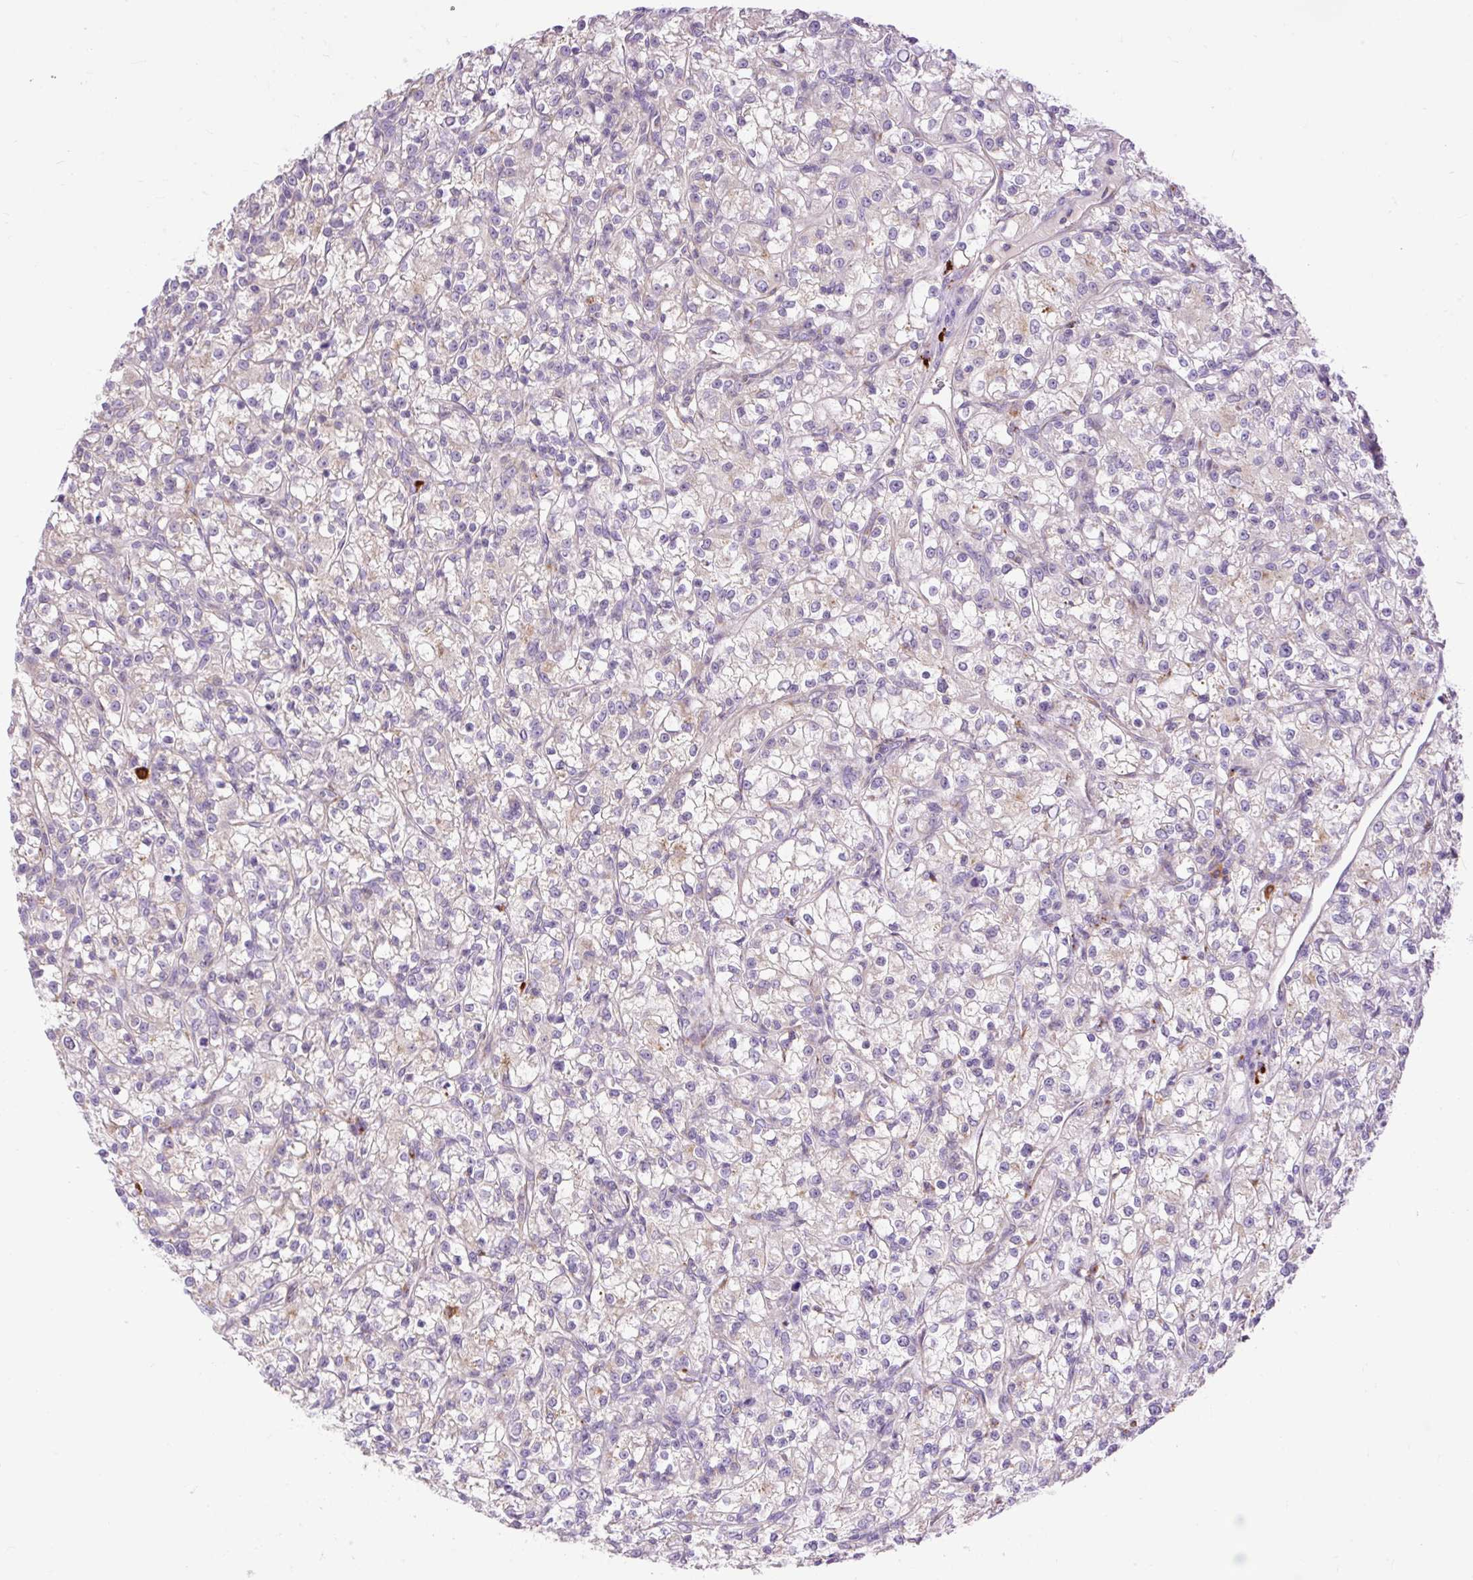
{"staining": {"intensity": "negative", "quantity": "none", "location": "none"}, "tissue": "renal cancer", "cell_type": "Tumor cells", "image_type": "cancer", "snomed": [{"axis": "morphology", "description": "Adenocarcinoma, NOS"}, {"axis": "topography", "description": "Kidney"}], "caption": "IHC micrograph of renal cancer stained for a protein (brown), which exhibits no positivity in tumor cells.", "gene": "HEXB", "patient": {"sex": "female", "age": 59}}